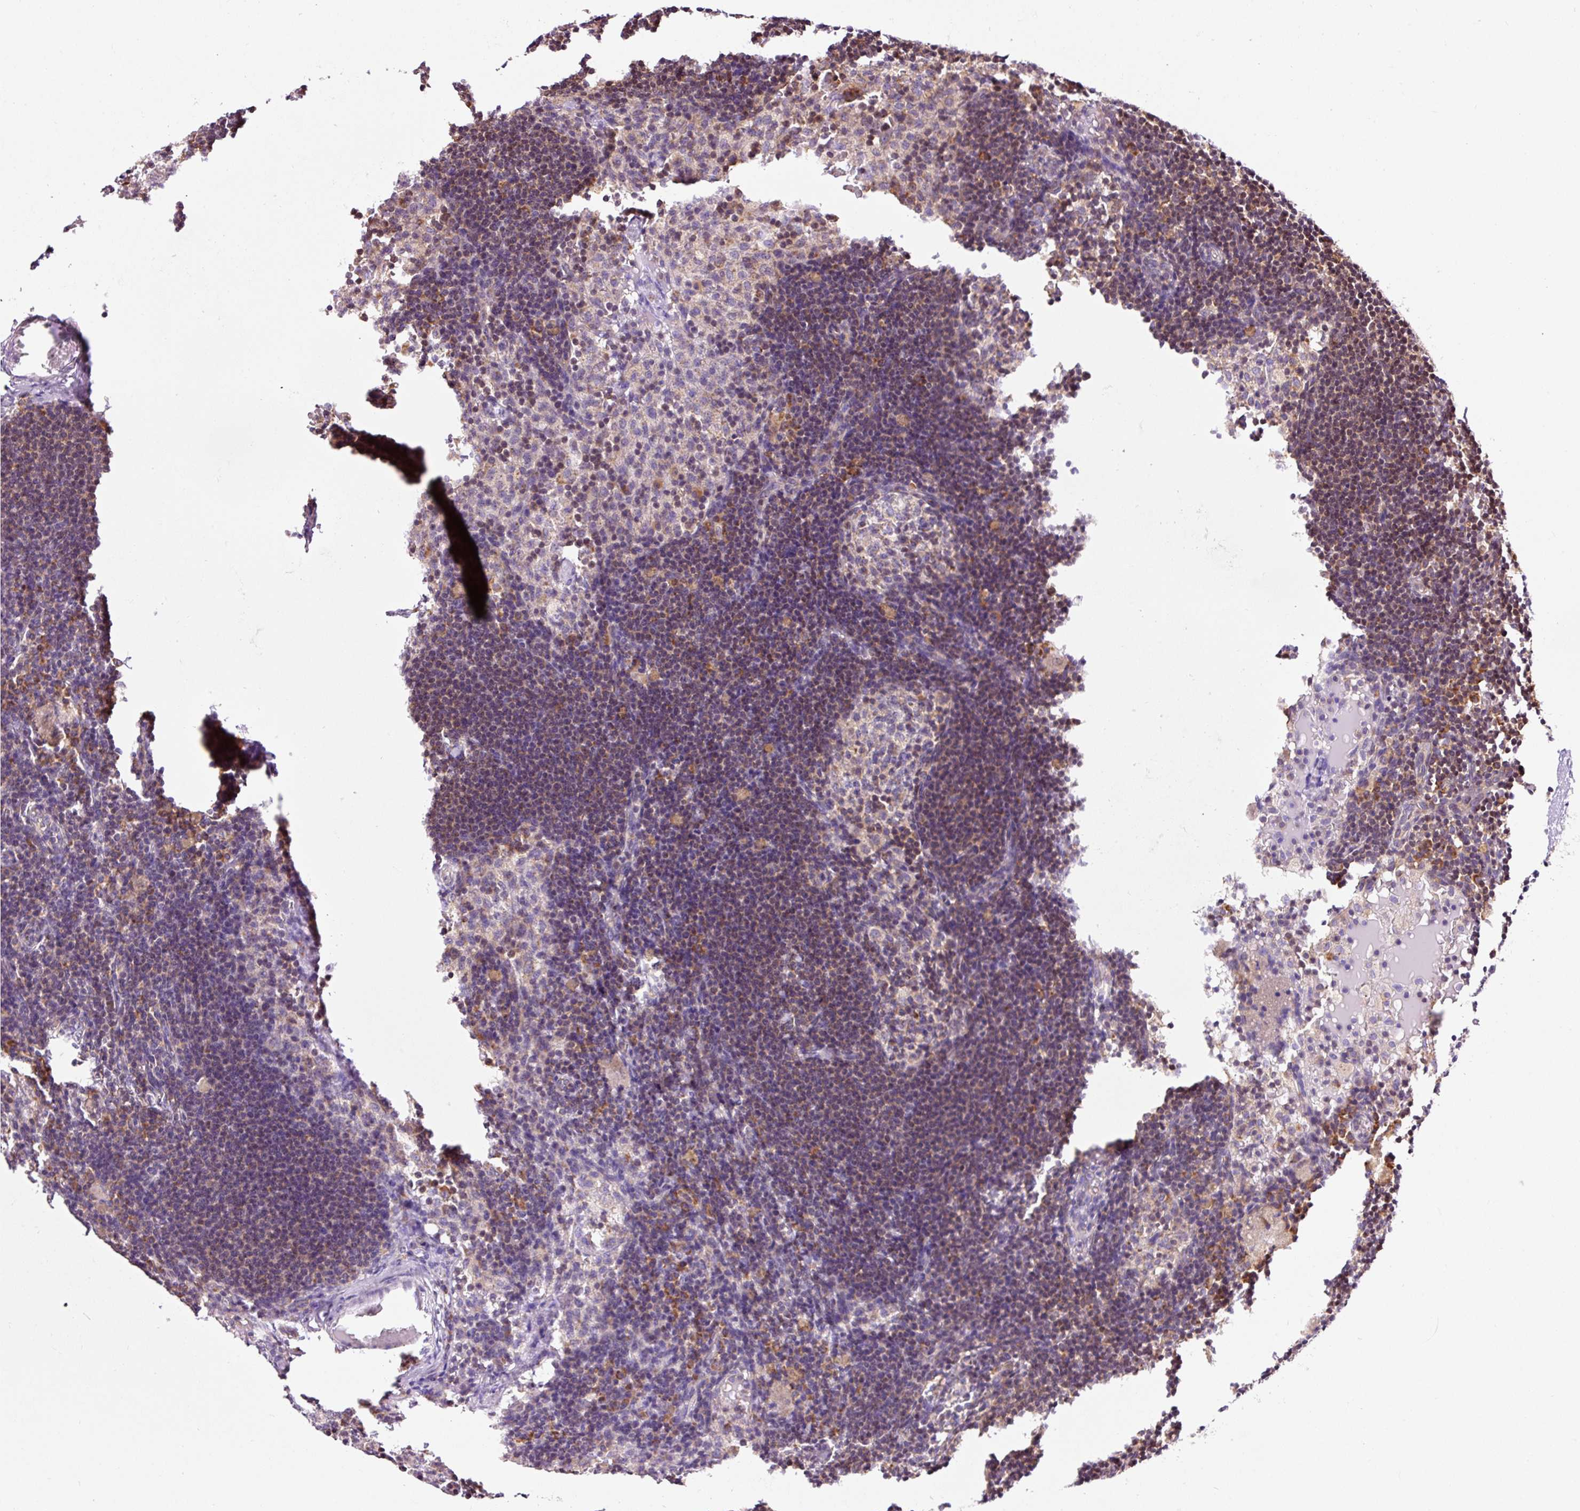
{"staining": {"intensity": "weak", "quantity": "25%-75%", "location": "cytoplasmic/membranous"}, "tissue": "lymph node", "cell_type": "Germinal center cells", "image_type": "normal", "snomed": [{"axis": "morphology", "description": "Normal tissue, NOS"}, {"axis": "topography", "description": "Lymph node"}], "caption": "The photomicrograph shows staining of benign lymph node, revealing weak cytoplasmic/membranous protein expression (brown color) within germinal center cells.", "gene": "RPL41", "patient": {"sex": "male", "age": 49}}